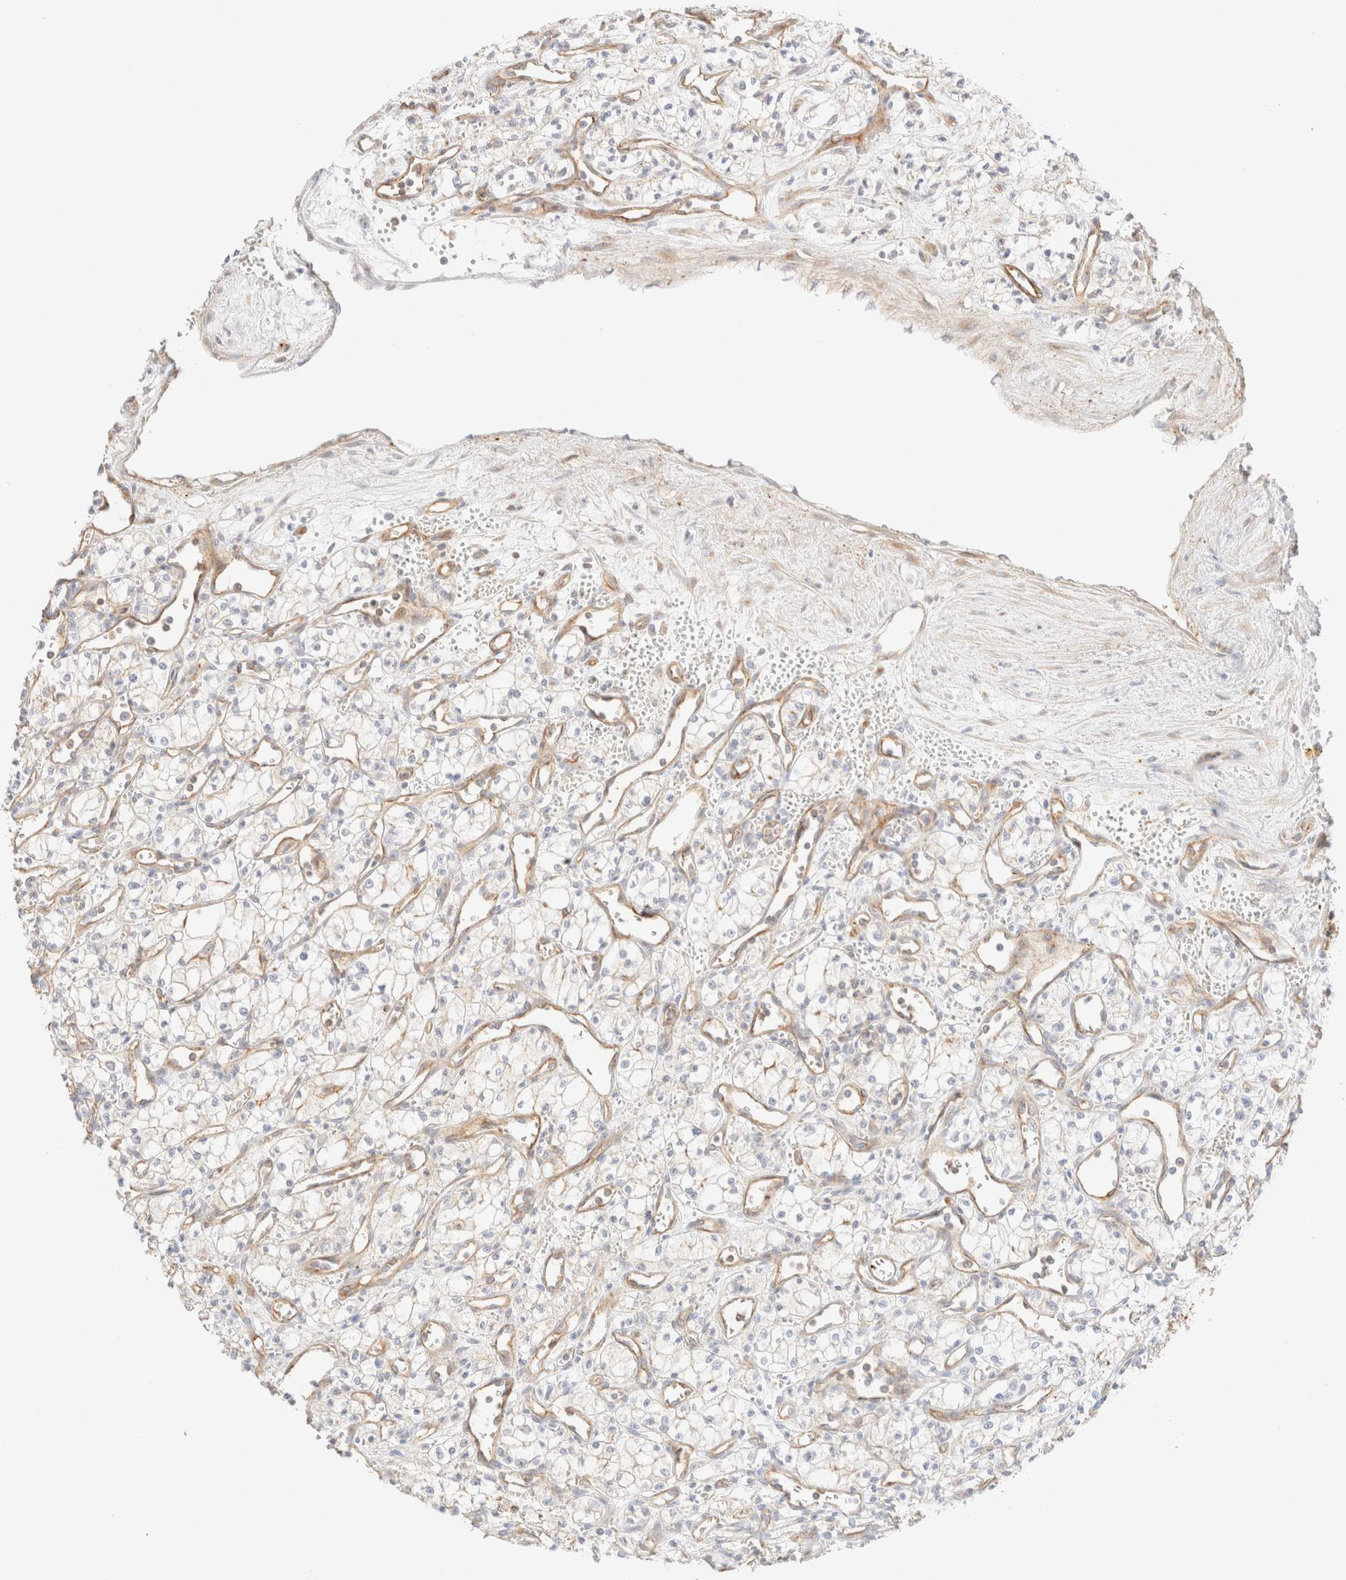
{"staining": {"intensity": "negative", "quantity": "none", "location": "none"}, "tissue": "renal cancer", "cell_type": "Tumor cells", "image_type": "cancer", "snomed": [{"axis": "morphology", "description": "Adenocarcinoma, NOS"}, {"axis": "topography", "description": "Kidney"}], "caption": "DAB immunohistochemical staining of renal cancer shows no significant staining in tumor cells.", "gene": "MYO10", "patient": {"sex": "male", "age": 59}}